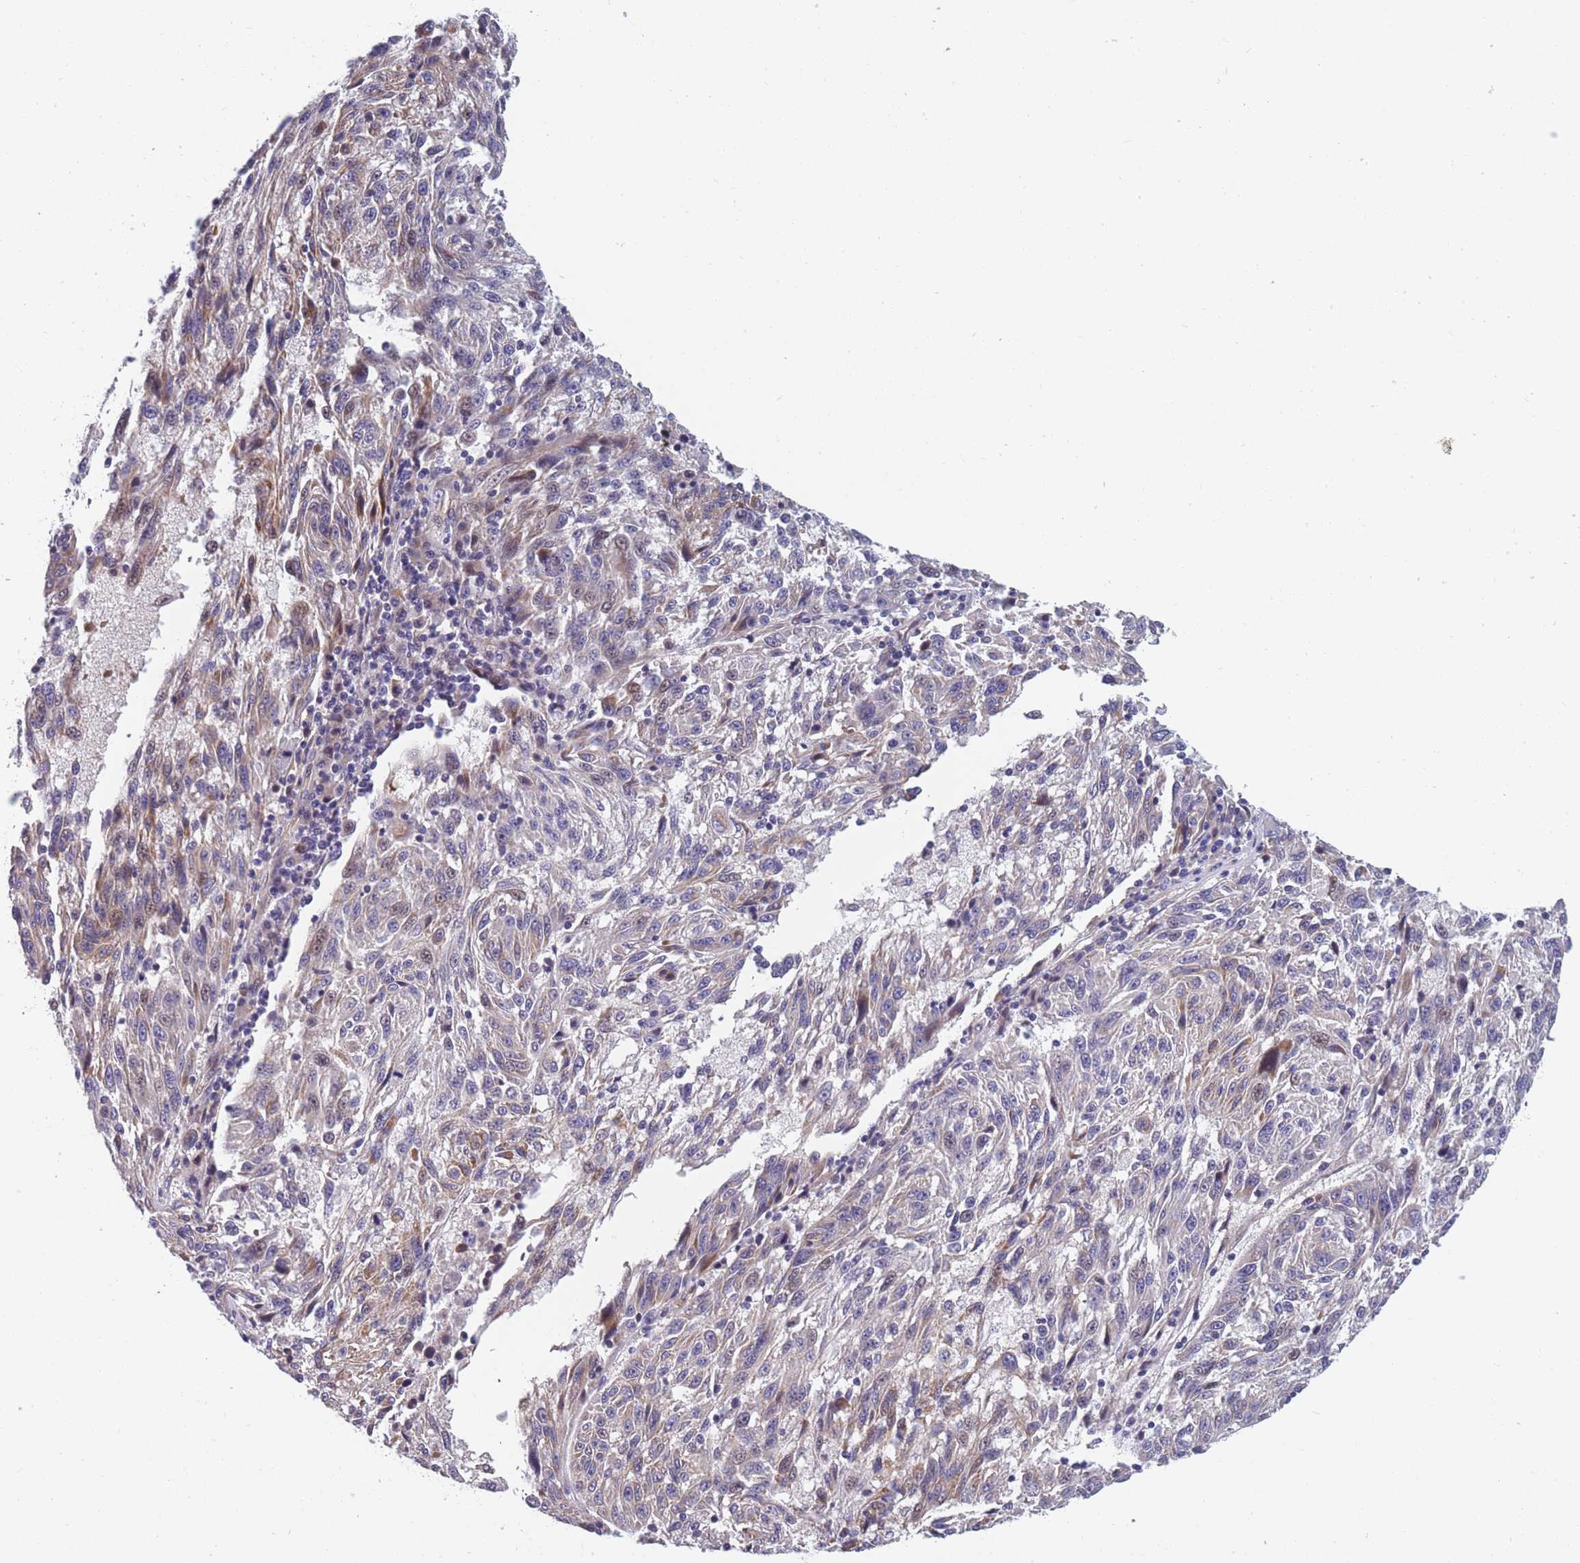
{"staining": {"intensity": "moderate", "quantity": "<25%", "location": "cytoplasmic/membranous"}, "tissue": "melanoma", "cell_type": "Tumor cells", "image_type": "cancer", "snomed": [{"axis": "morphology", "description": "Malignant melanoma, NOS"}, {"axis": "topography", "description": "Skin"}], "caption": "There is low levels of moderate cytoplasmic/membranous positivity in tumor cells of melanoma, as demonstrated by immunohistochemical staining (brown color).", "gene": "FAM83F", "patient": {"sex": "male", "age": 53}}